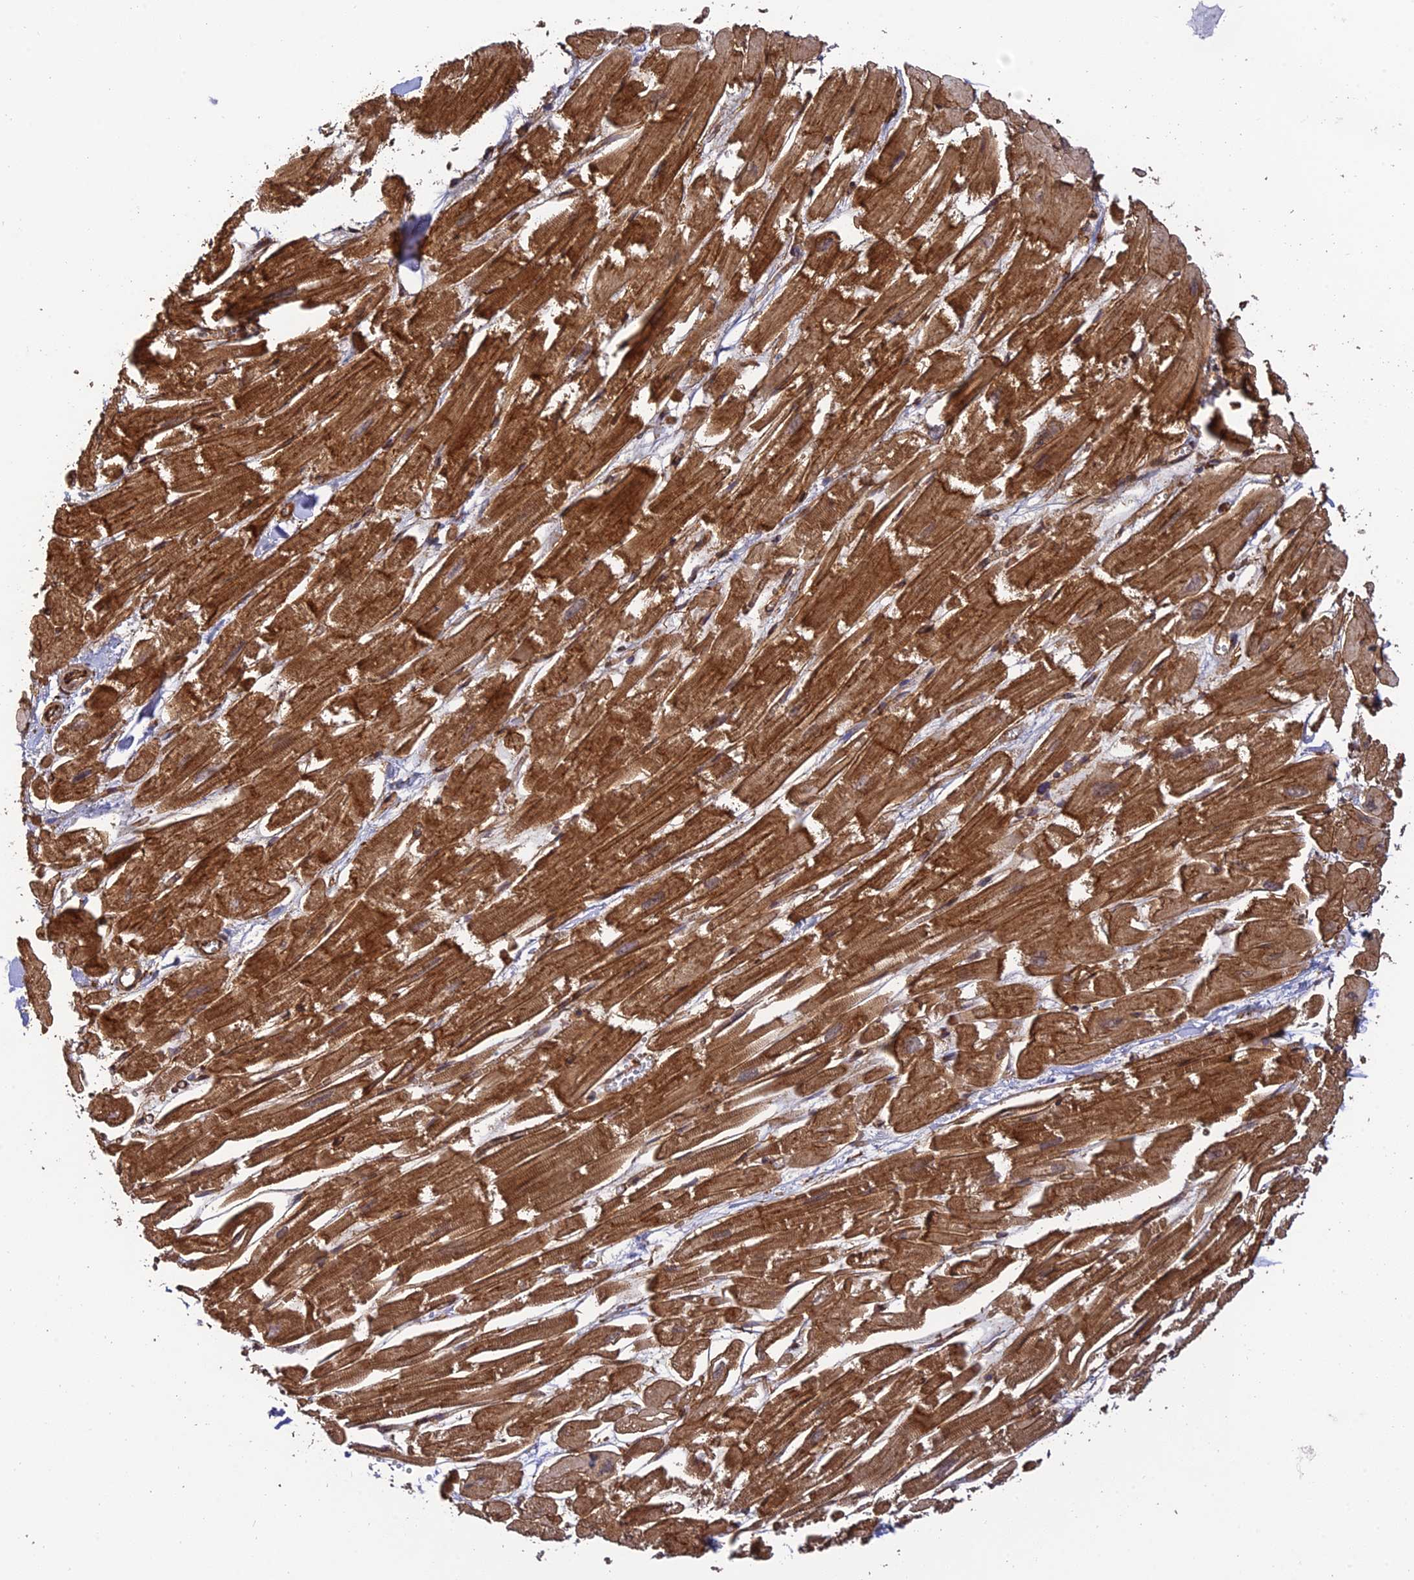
{"staining": {"intensity": "strong", "quantity": ">75%", "location": "cytoplasmic/membranous"}, "tissue": "heart muscle", "cell_type": "Cardiomyocytes", "image_type": "normal", "snomed": [{"axis": "morphology", "description": "Normal tissue, NOS"}, {"axis": "topography", "description": "Heart"}], "caption": "Heart muscle stained with a brown dye exhibits strong cytoplasmic/membranous positive staining in about >75% of cardiomyocytes.", "gene": "HOMER2", "patient": {"sex": "male", "age": 54}}